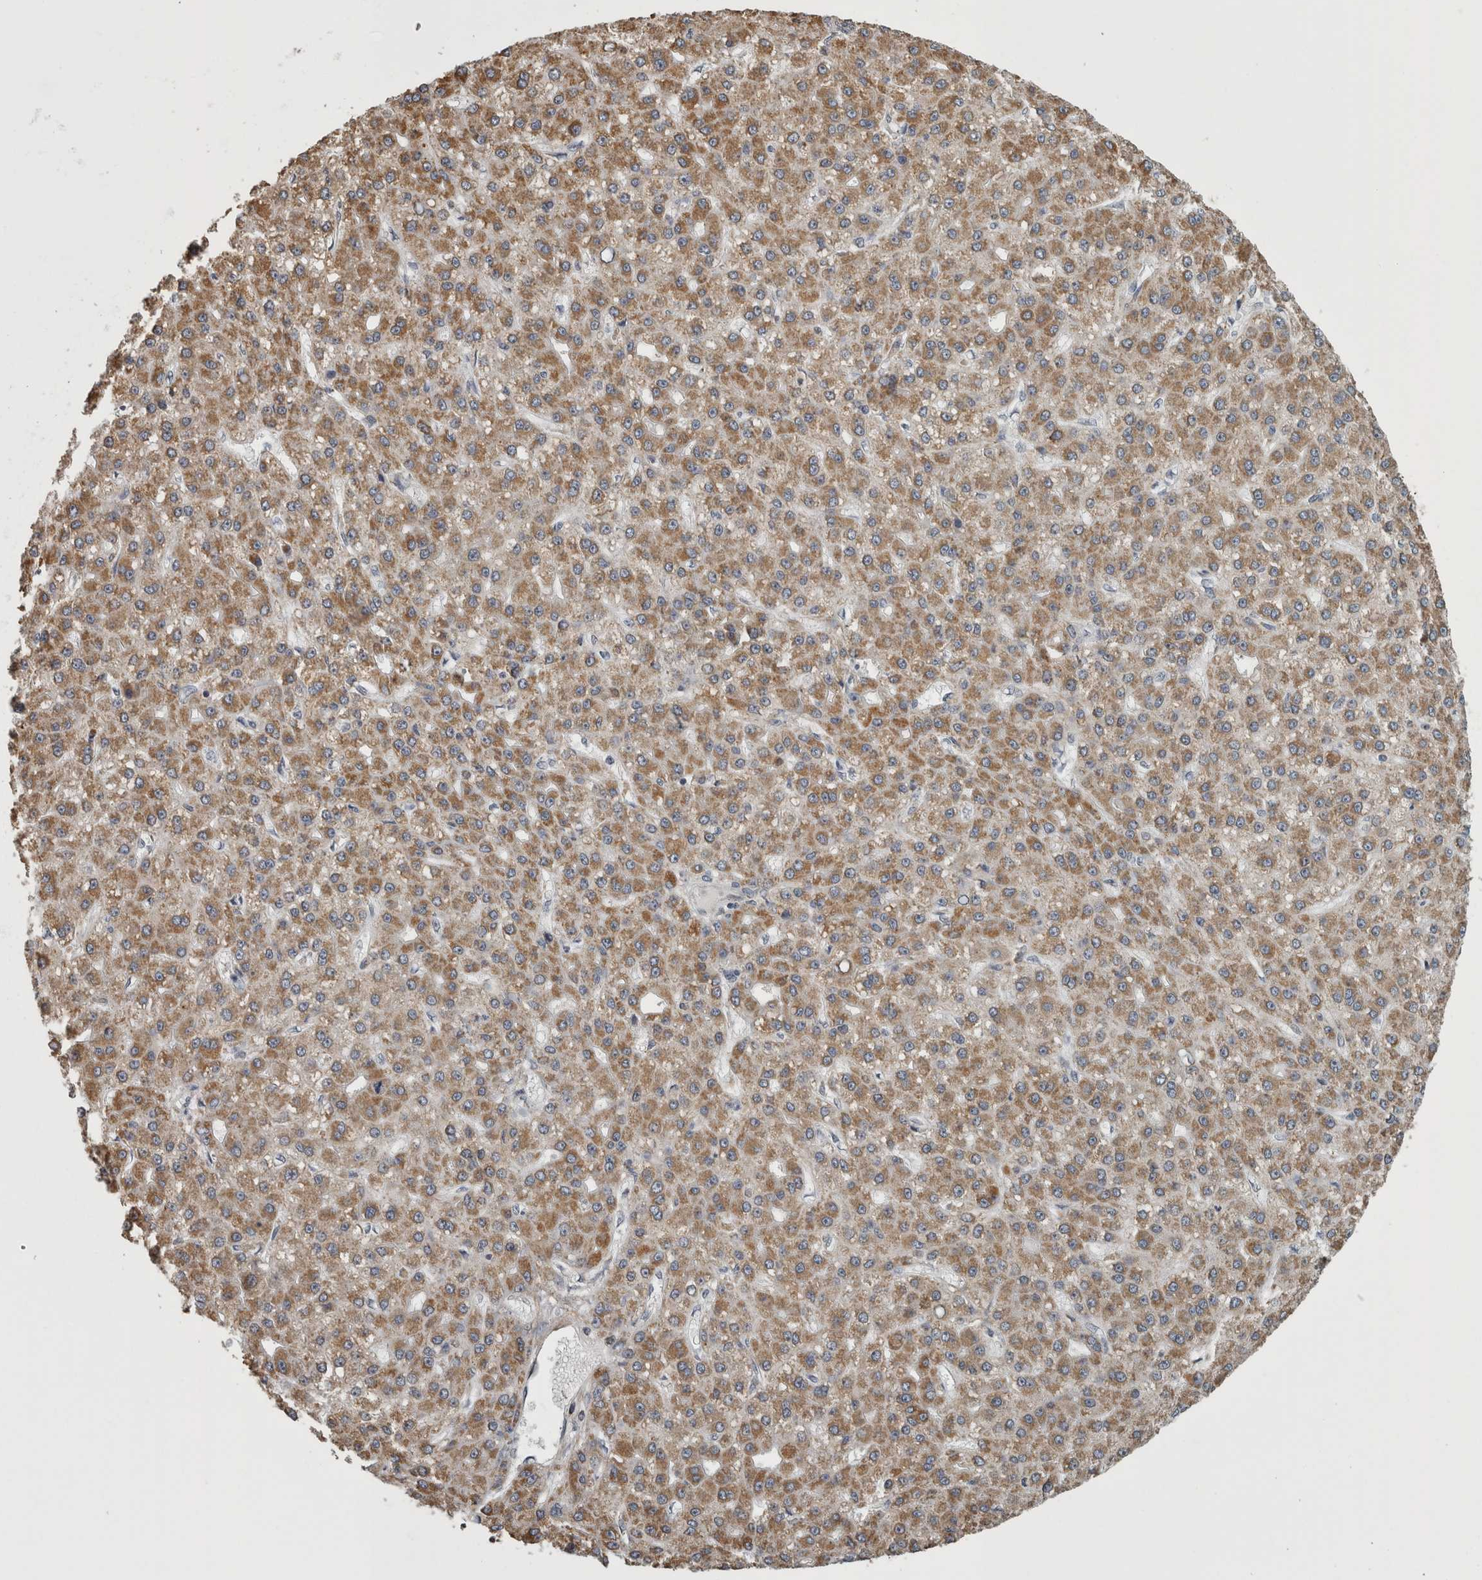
{"staining": {"intensity": "moderate", "quantity": ">75%", "location": "cytoplasmic/membranous"}, "tissue": "liver cancer", "cell_type": "Tumor cells", "image_type": "cancer", "snomed": [{"axis": "morphology", "description": "Carcinoma, Hepatocellular, NOS"}, {"axis": "topography", "description": "Liver"}], "caption": "An image showing moderate cytoplasmic/membranous staining in about >75% of tumor cells in hepatocellular carcinoma (liver), as visualized by brown immunohistochemical staining.", "gene": "FRK", "patient": {"sex": "male", "age": 67}}